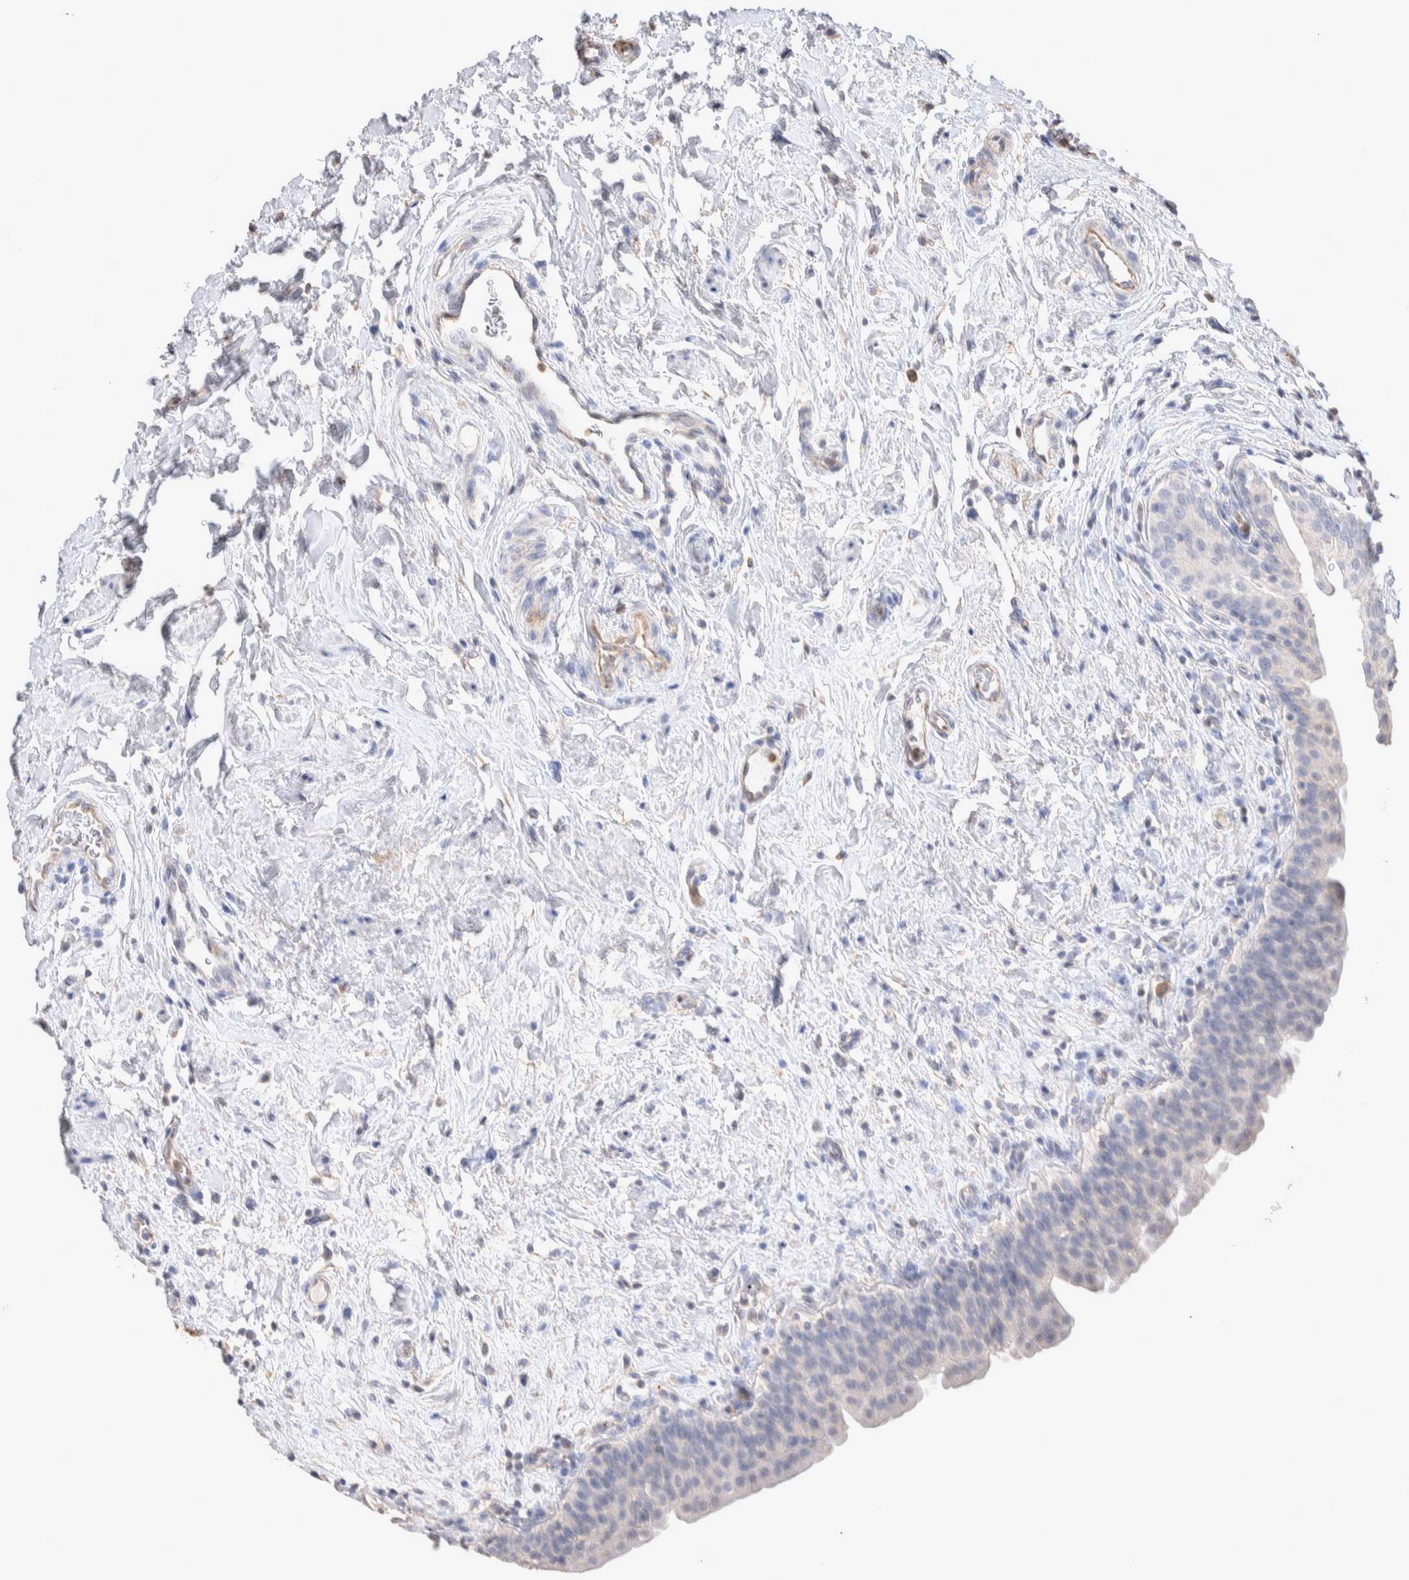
{"staining": {"intensity": "negative", "quantity": "none", "location": "none"}, "tissue": "urinary bladder", "cell_type": "Urothelial cells", "image_type": "normal", "snomed": [{"axis": "morphology", "description": "Normal tissue, NOS"}, {"axis": "topography", "description": "Urinary bladder"}], "caption": "High power microscopy photomicrograph of an immunohistochemistry micrograph of normal urinary bladder, revealing no significant staining in urothelial cells.", "gene": "FFAR2", "patient": {"sex": "male", "age": 83}}